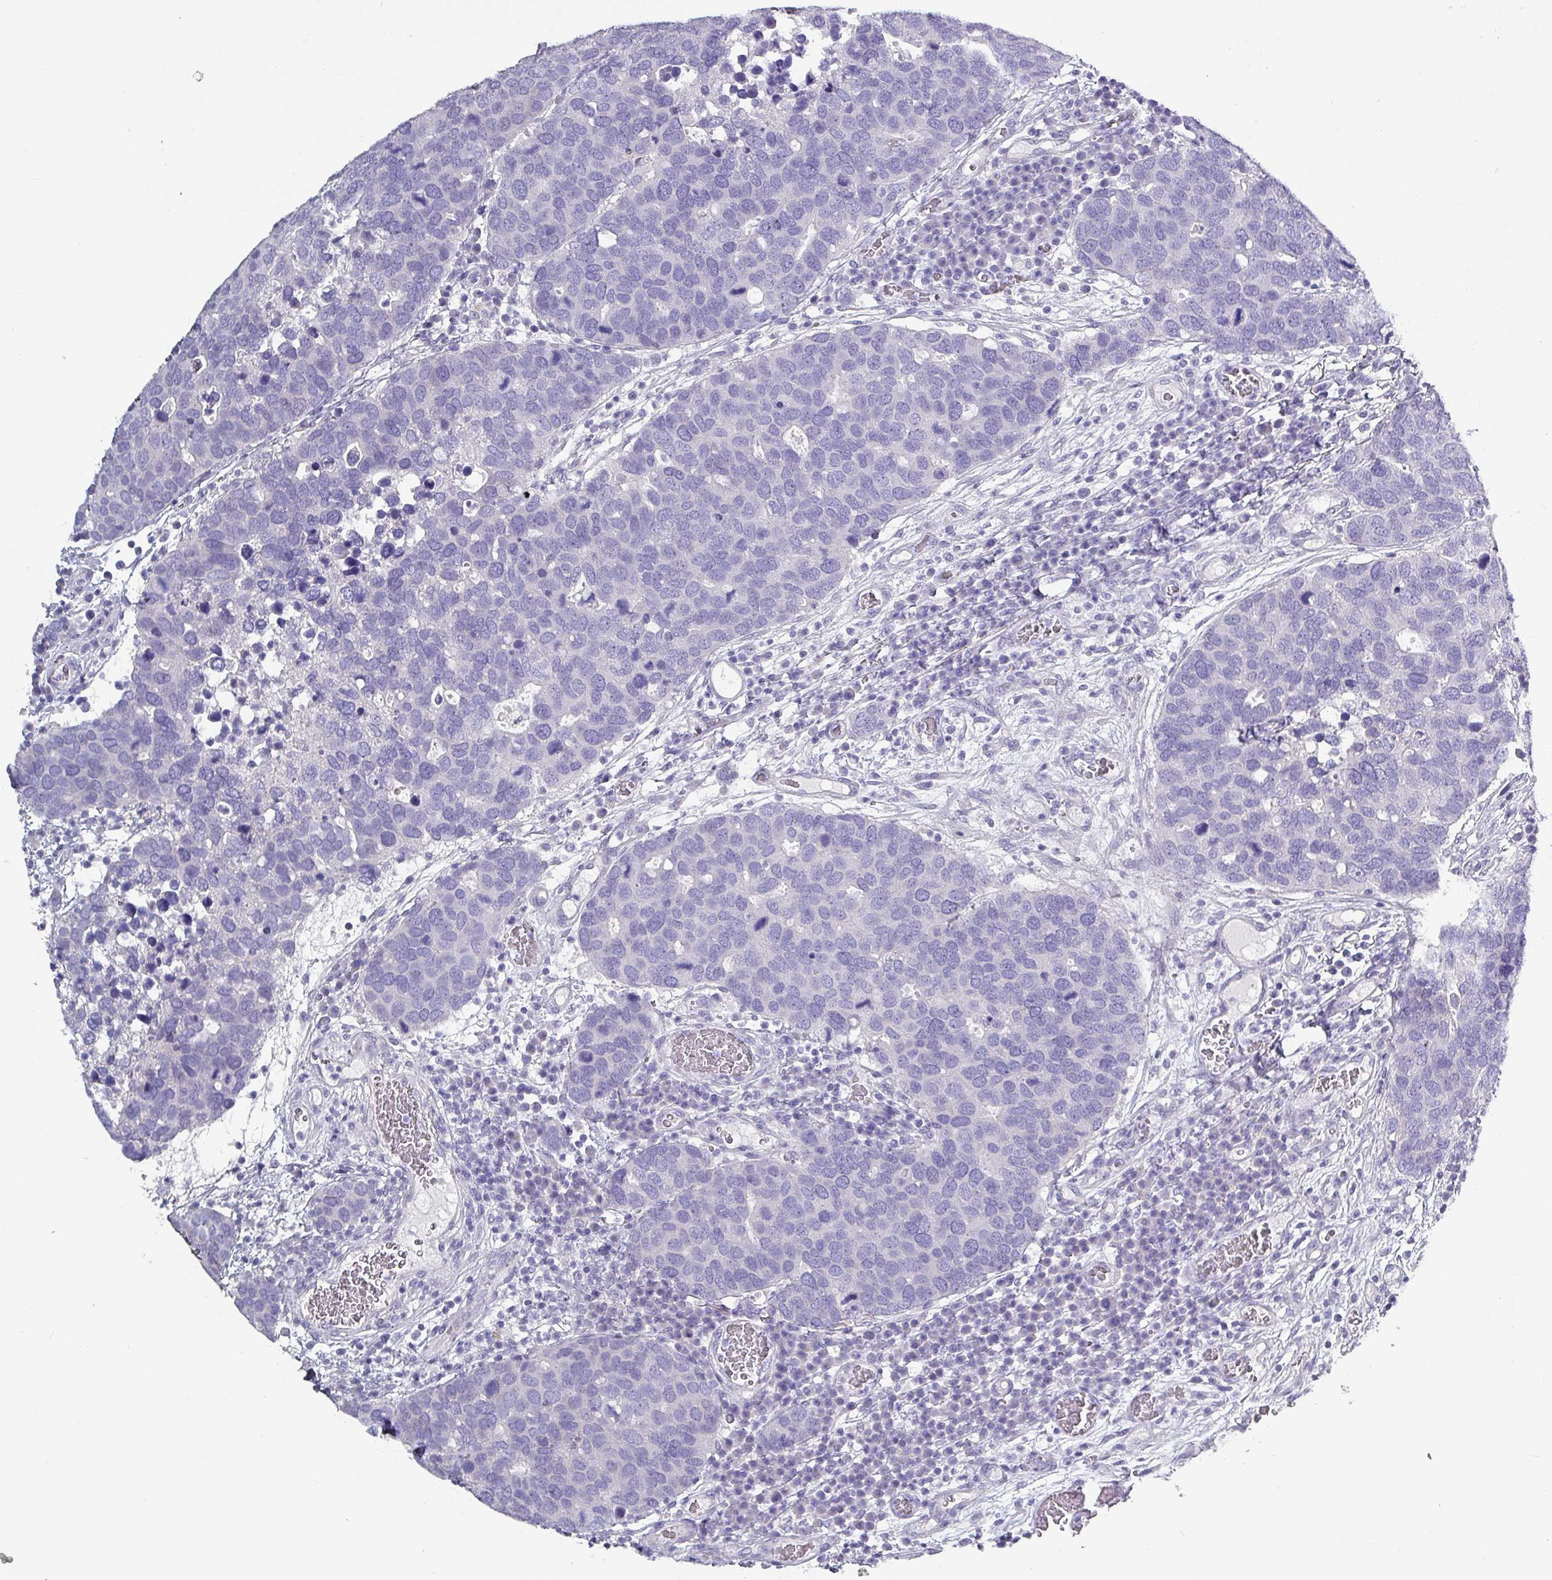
{"staining": {"intensity": "negative", "quantity": "none", "location": "none"}, "tissue": "breast cancer", "cell_type": "Tumor cells", "image_type": "cancer", "snomed": [{"axis": "morphology", "description": "Duct carcinoma"}, {"axis": "topography", "description": "Breast"}], "caption": "Immunohistochemistry (IHC) of human infiltrating ductal carcinoma (breast) exhibits no positivity in tumor cells.", "gene": "INS-IGF2", "patient": {"sex": "female", "age": 83}}